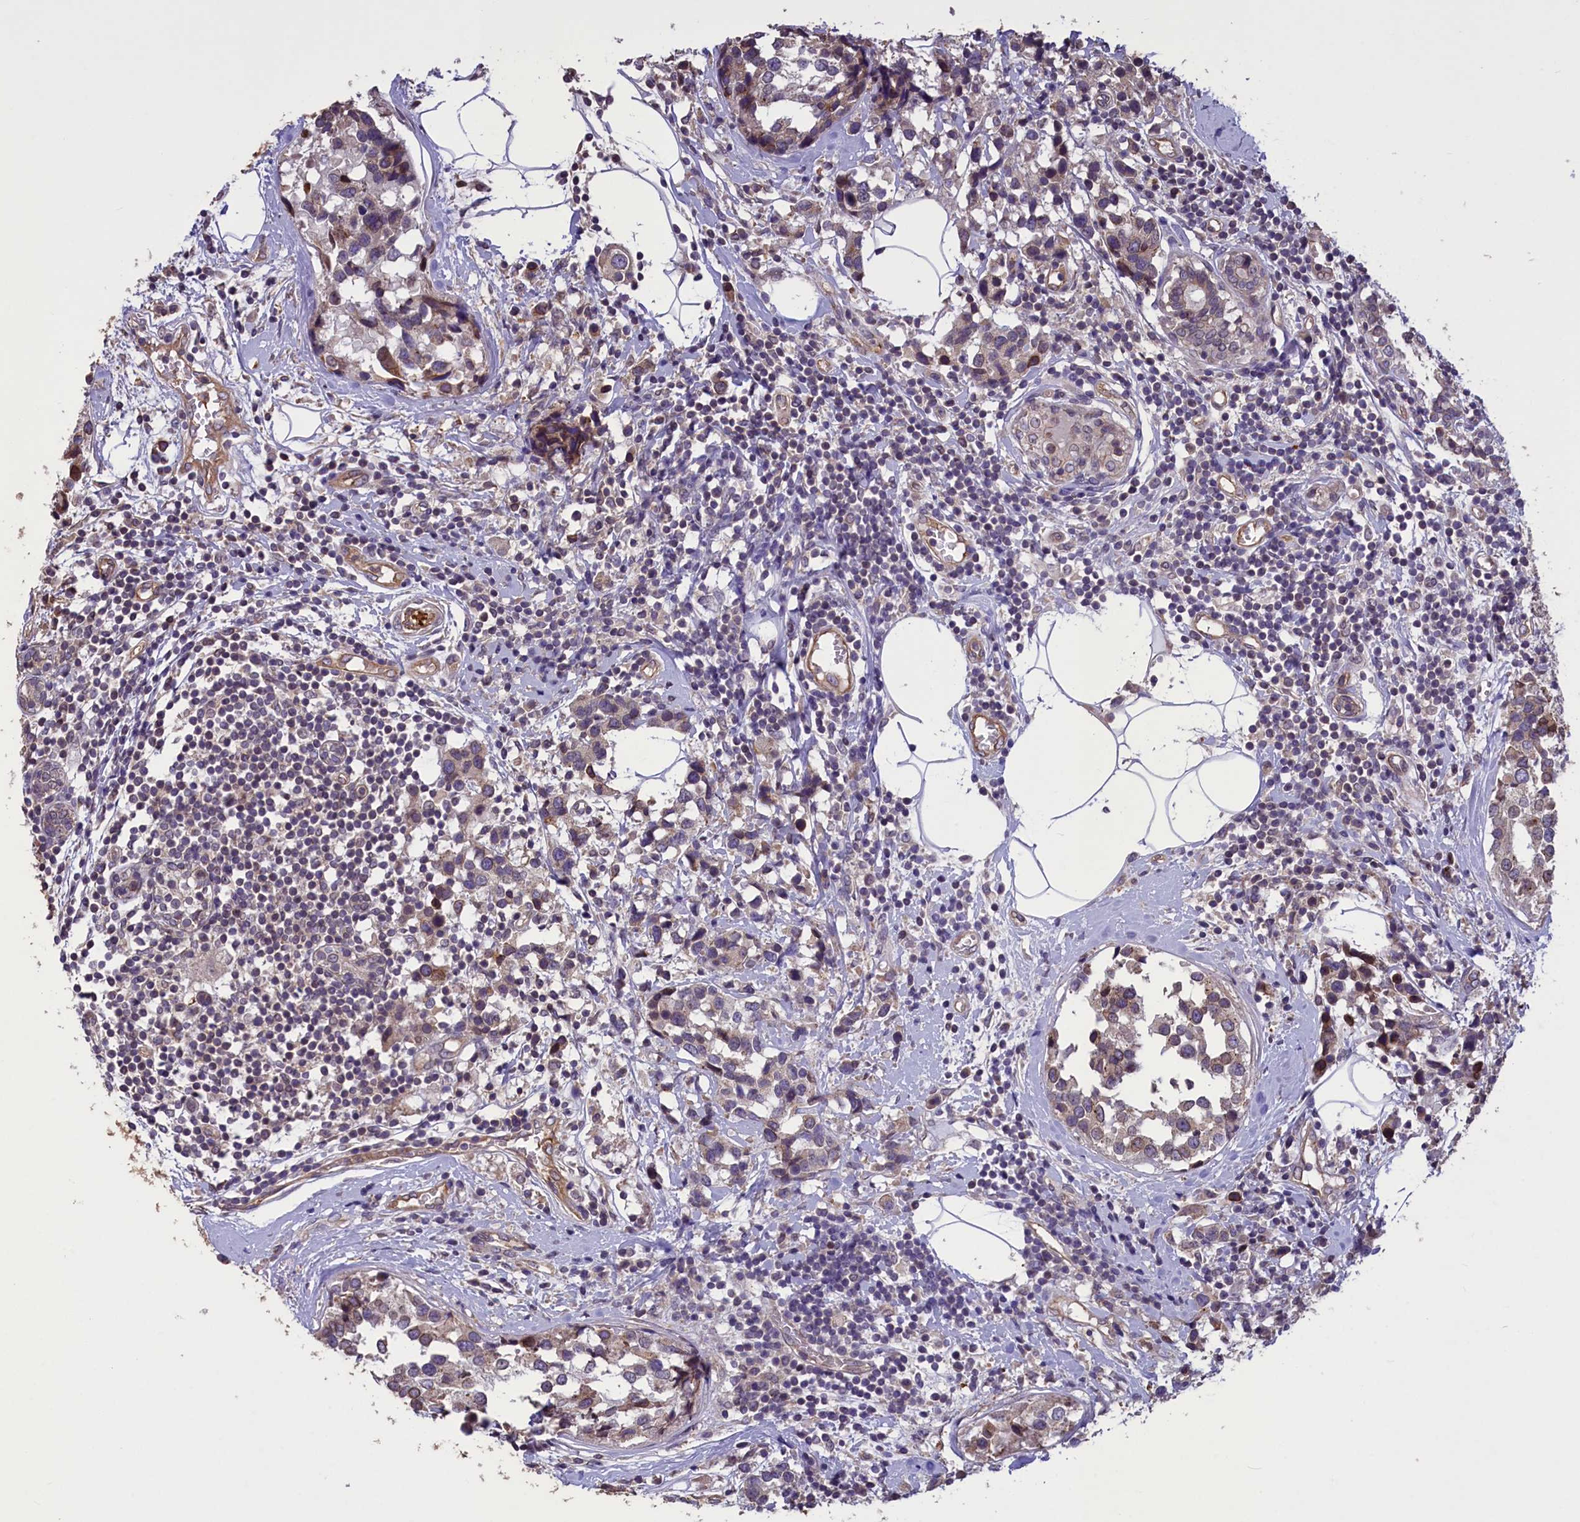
{"staining": {"intensity": "weak", "quantity": "25%-75%", "location": "cytoplasmic/membranous"}, "tissue": "breast cancer", "cell_type": "Tumor cells", "image_type": "cancer", "snomed": [{"axis": "morphology", "description": "Lobular carcinoma"}, {"axis": "topography", "description": "Breast"}], "caption": "Weak cytoplasmic/membranous expression for a protein is present in approximately 25%-75% of tumor cells of breast lobular carcinoma using immunohistochemistry (IHC).", "gene": "CCDC125", "patient": {"sex": "female", "age": 59}}